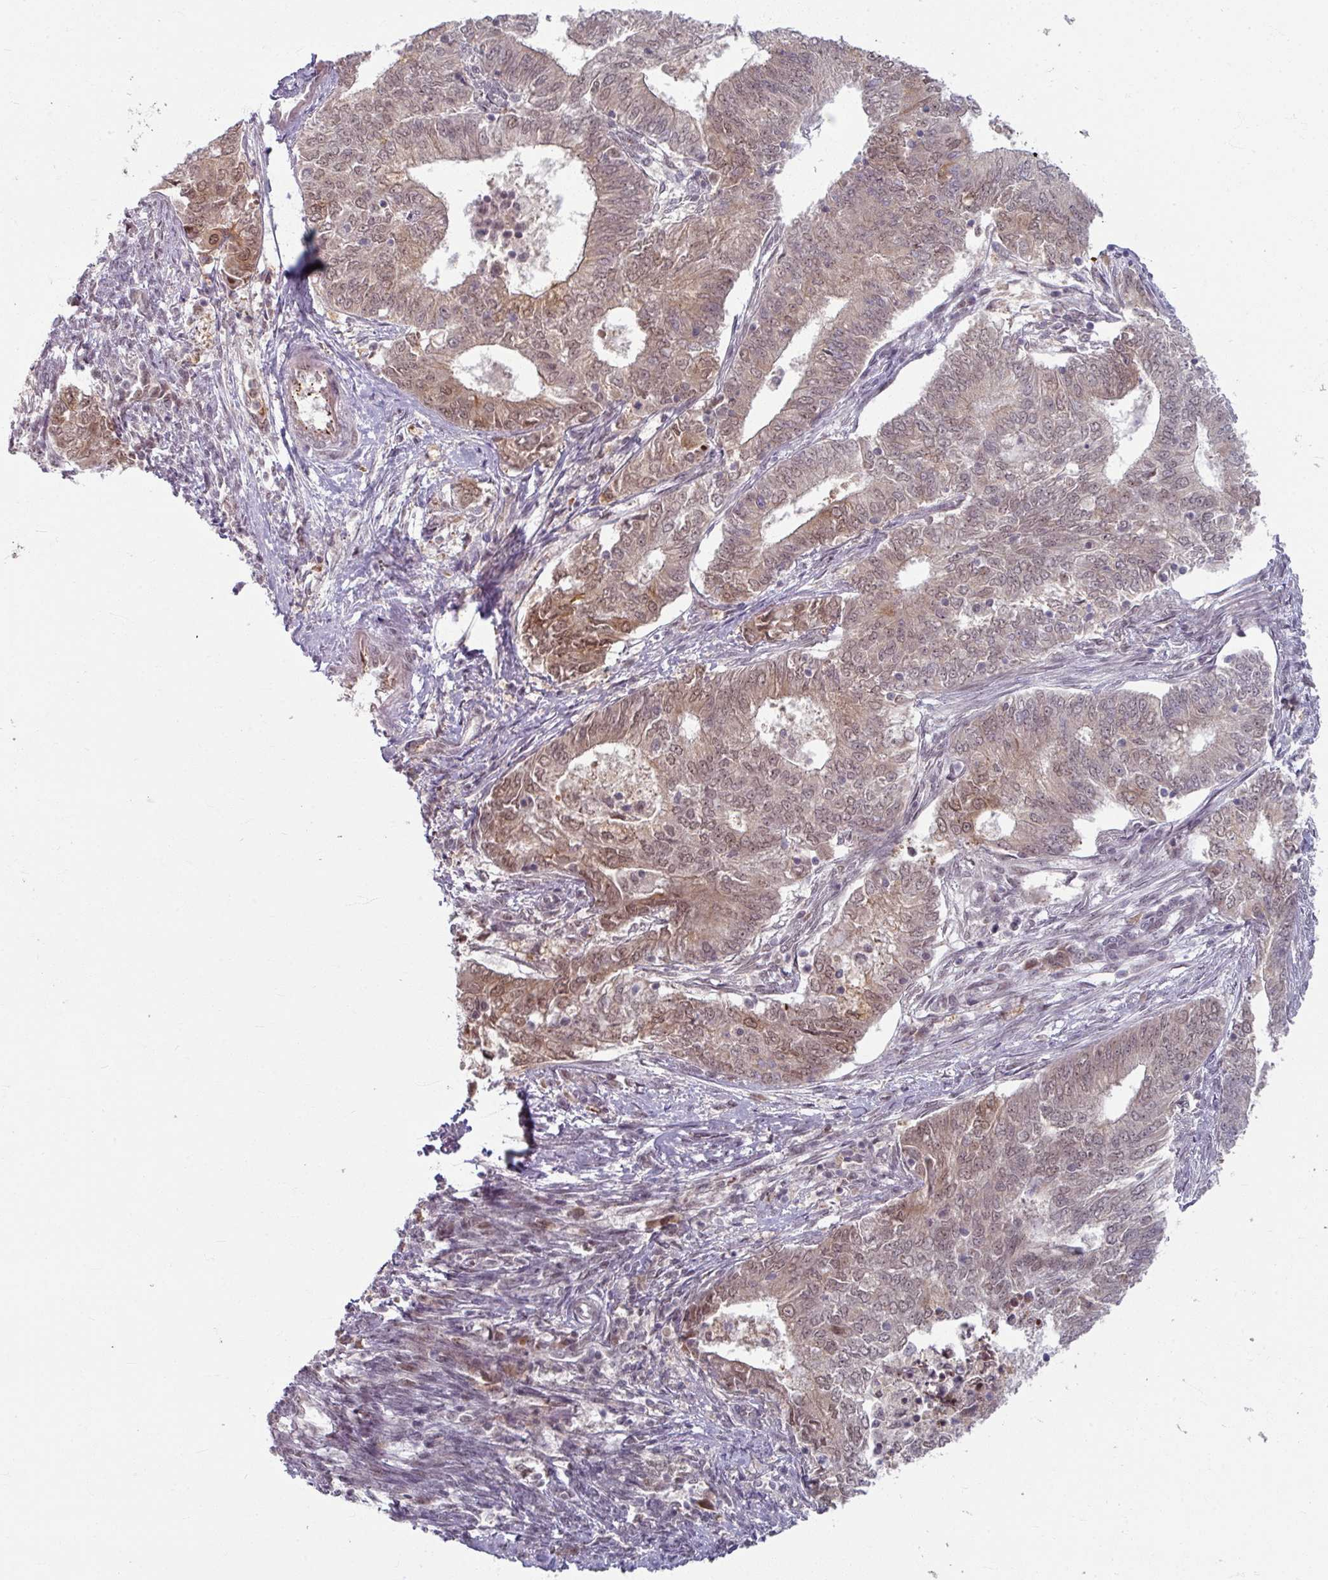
{"staining": {"intensity": "weak", "quantity": "25%-75%", "location": "cytoplasmic/membranous"}, "tissue": "endometrial cancer", "cell_type": "Tumor cells", "image_type": "cancer", "snomed": [{"axis": "morphology", "description": "Adenocarcinoma, NOS"}, {"axis": "topography", "description": "Endometrium"}], "caption": "This histopathology image reveals immunohistochemistry (IHC) staining of human adenocarcinoma (endometrial), with low weak cytoplasmic/membranous staining in approximately 25%-75% of tumor cells.", "gene": "KLC3", "patient": {"sex": "female", "age": 62}}